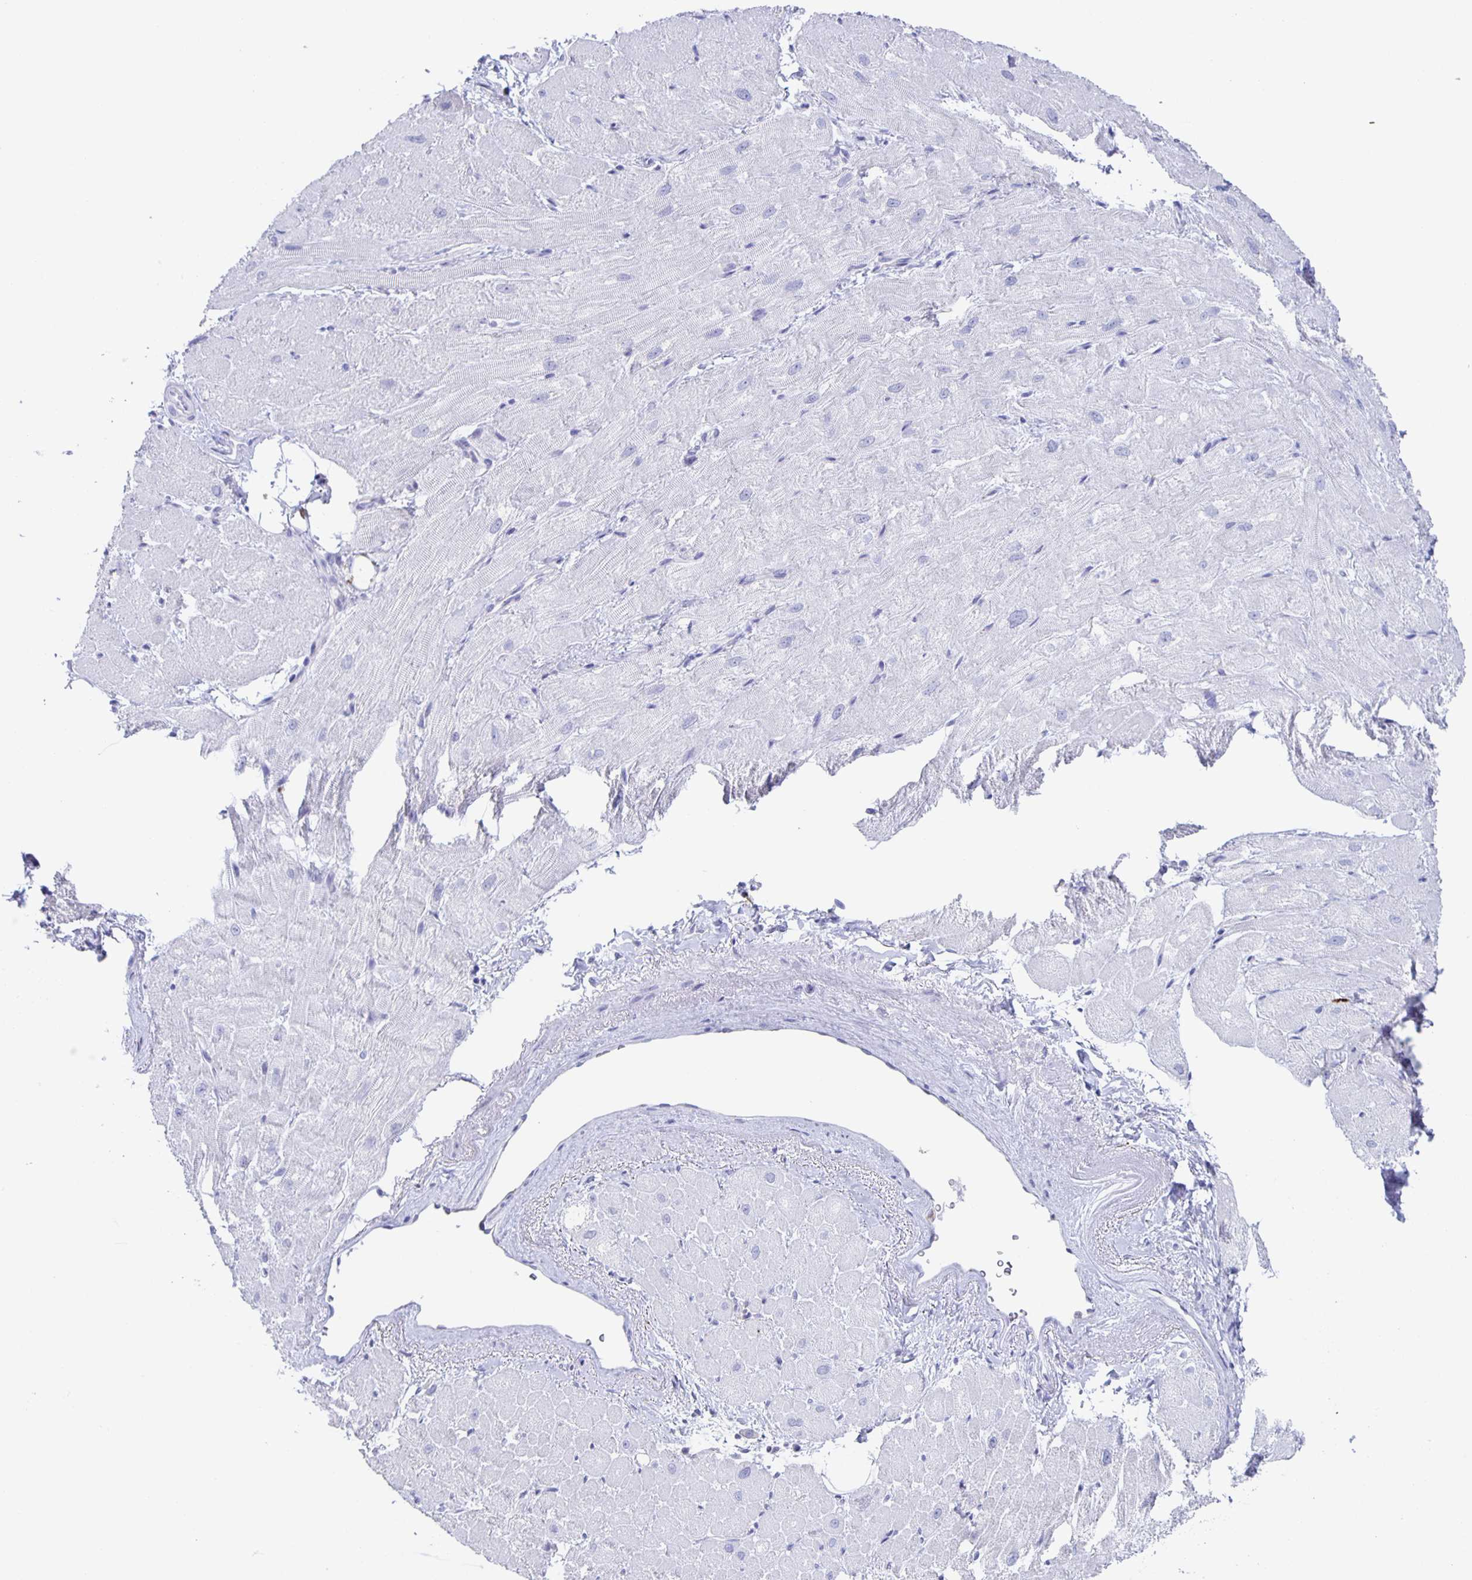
{"staining": {"intensity": "negative", "quantity": "none", "location": "none"}, "tissue": "heart muscle", "cell_type": "Cardiomyocytes", "image_type": "normal", "snomed": [{"axis": "morphology", "description": "Normal tissue, NOS"}, {"axis": "topography", "description": "Heart"}], "caption": "Photomicrograph shows no protein staining in cardiomyocytes of normal heart muscle. (Brightfield microscopy of DAB immunohistochemistry at high magnification).", "gene": "LIPA", "patient": {"sex": "male", "age": 62}}